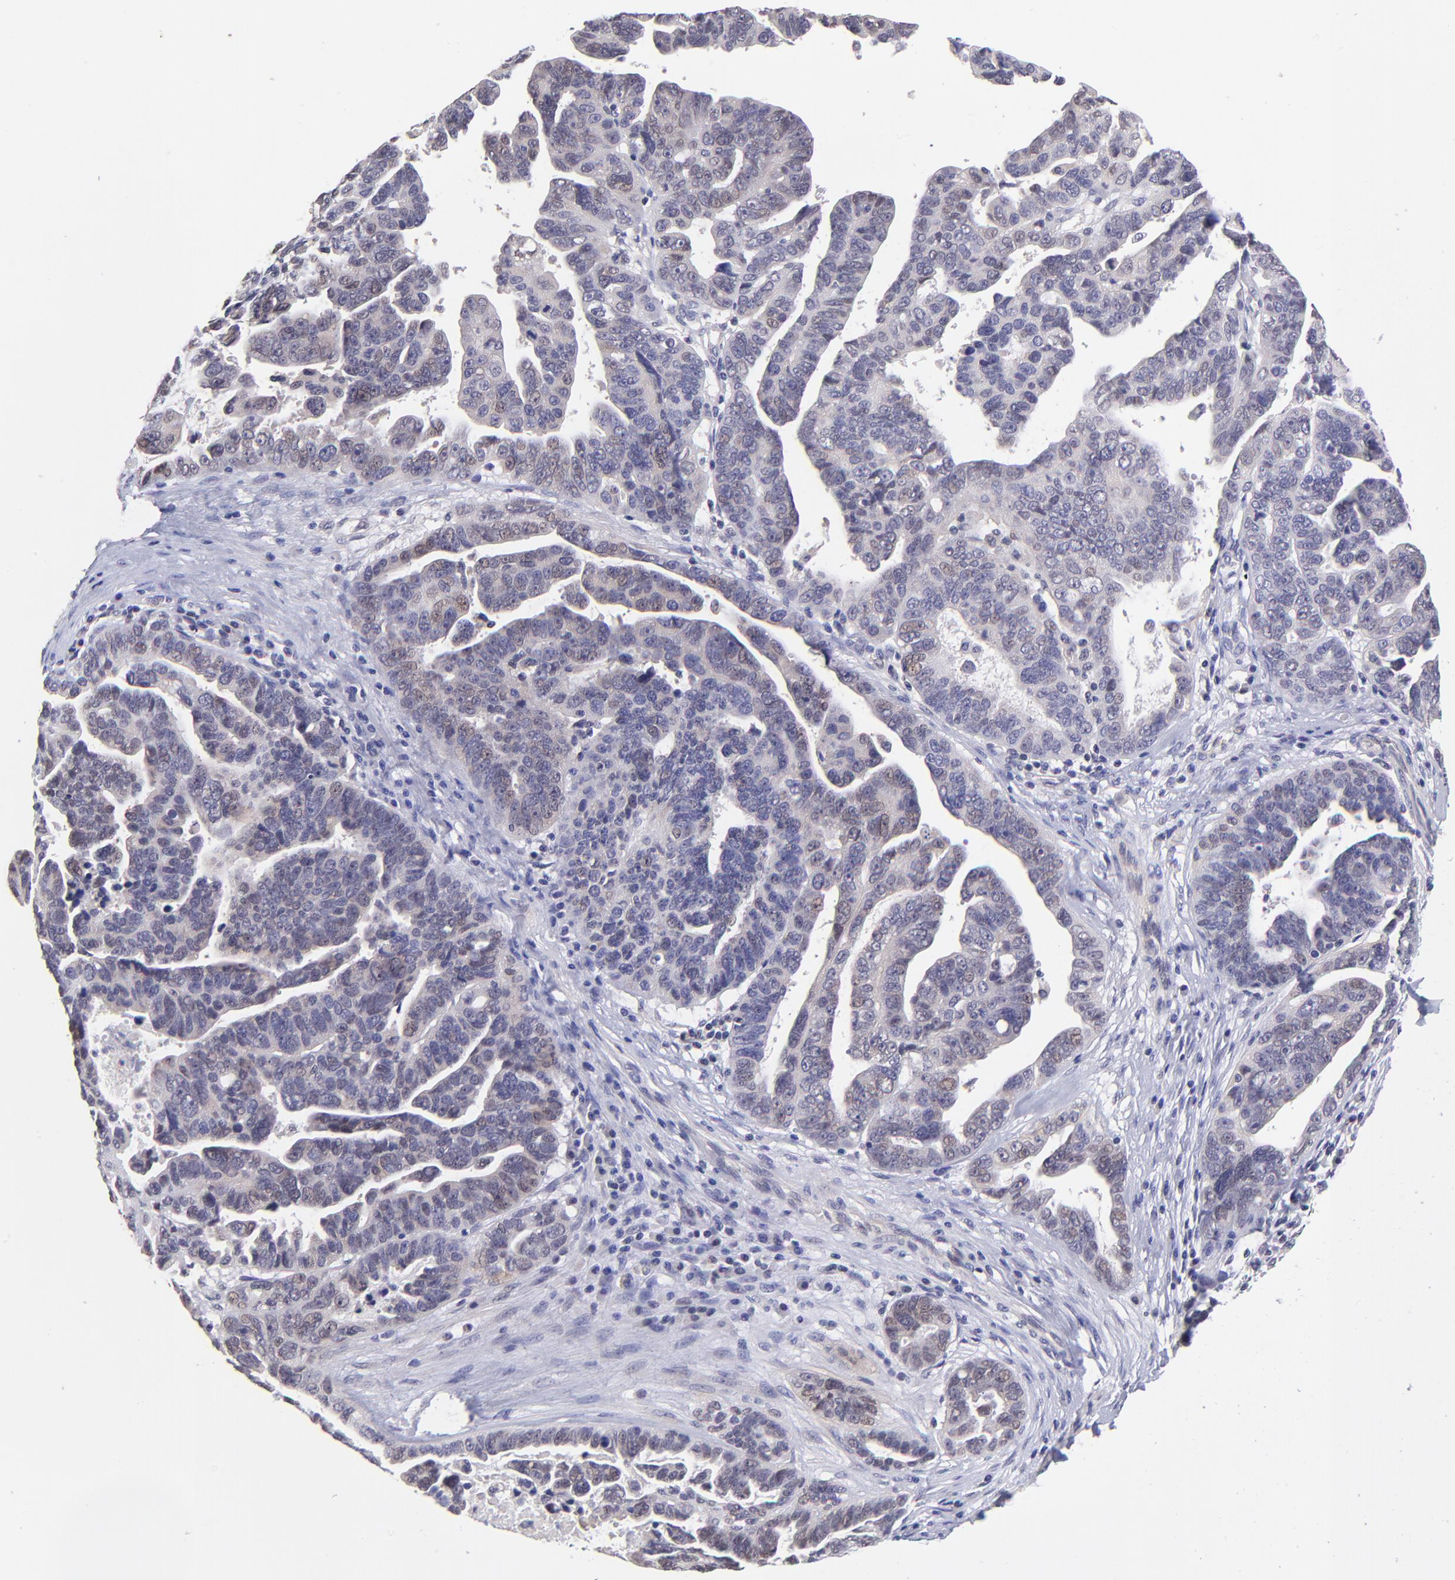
{"staining": {"intensity": "negative", "quantity": "none", "location": "none"}, "tissue": "ovarian cancer", "cell_type": "Tumor cells", "image_type": "cancer", "snomed": [{"axis": "morphology", "description": "Carcinoma, endometroid"}, {"axis": "morphology", "description": "Cystadenocarcinoma, serous, NOS"}, {"axis": "topography", "description": "Ovary"}], "caption": "Histopathology image shows no protein staining in tumor cells of endometroid carcinoma (ovarian) tissue. (DAB immunohistochemistry (IHC), high magnification).", "gene": "NSF", "patient": {"sex": "female", "age": 45}}